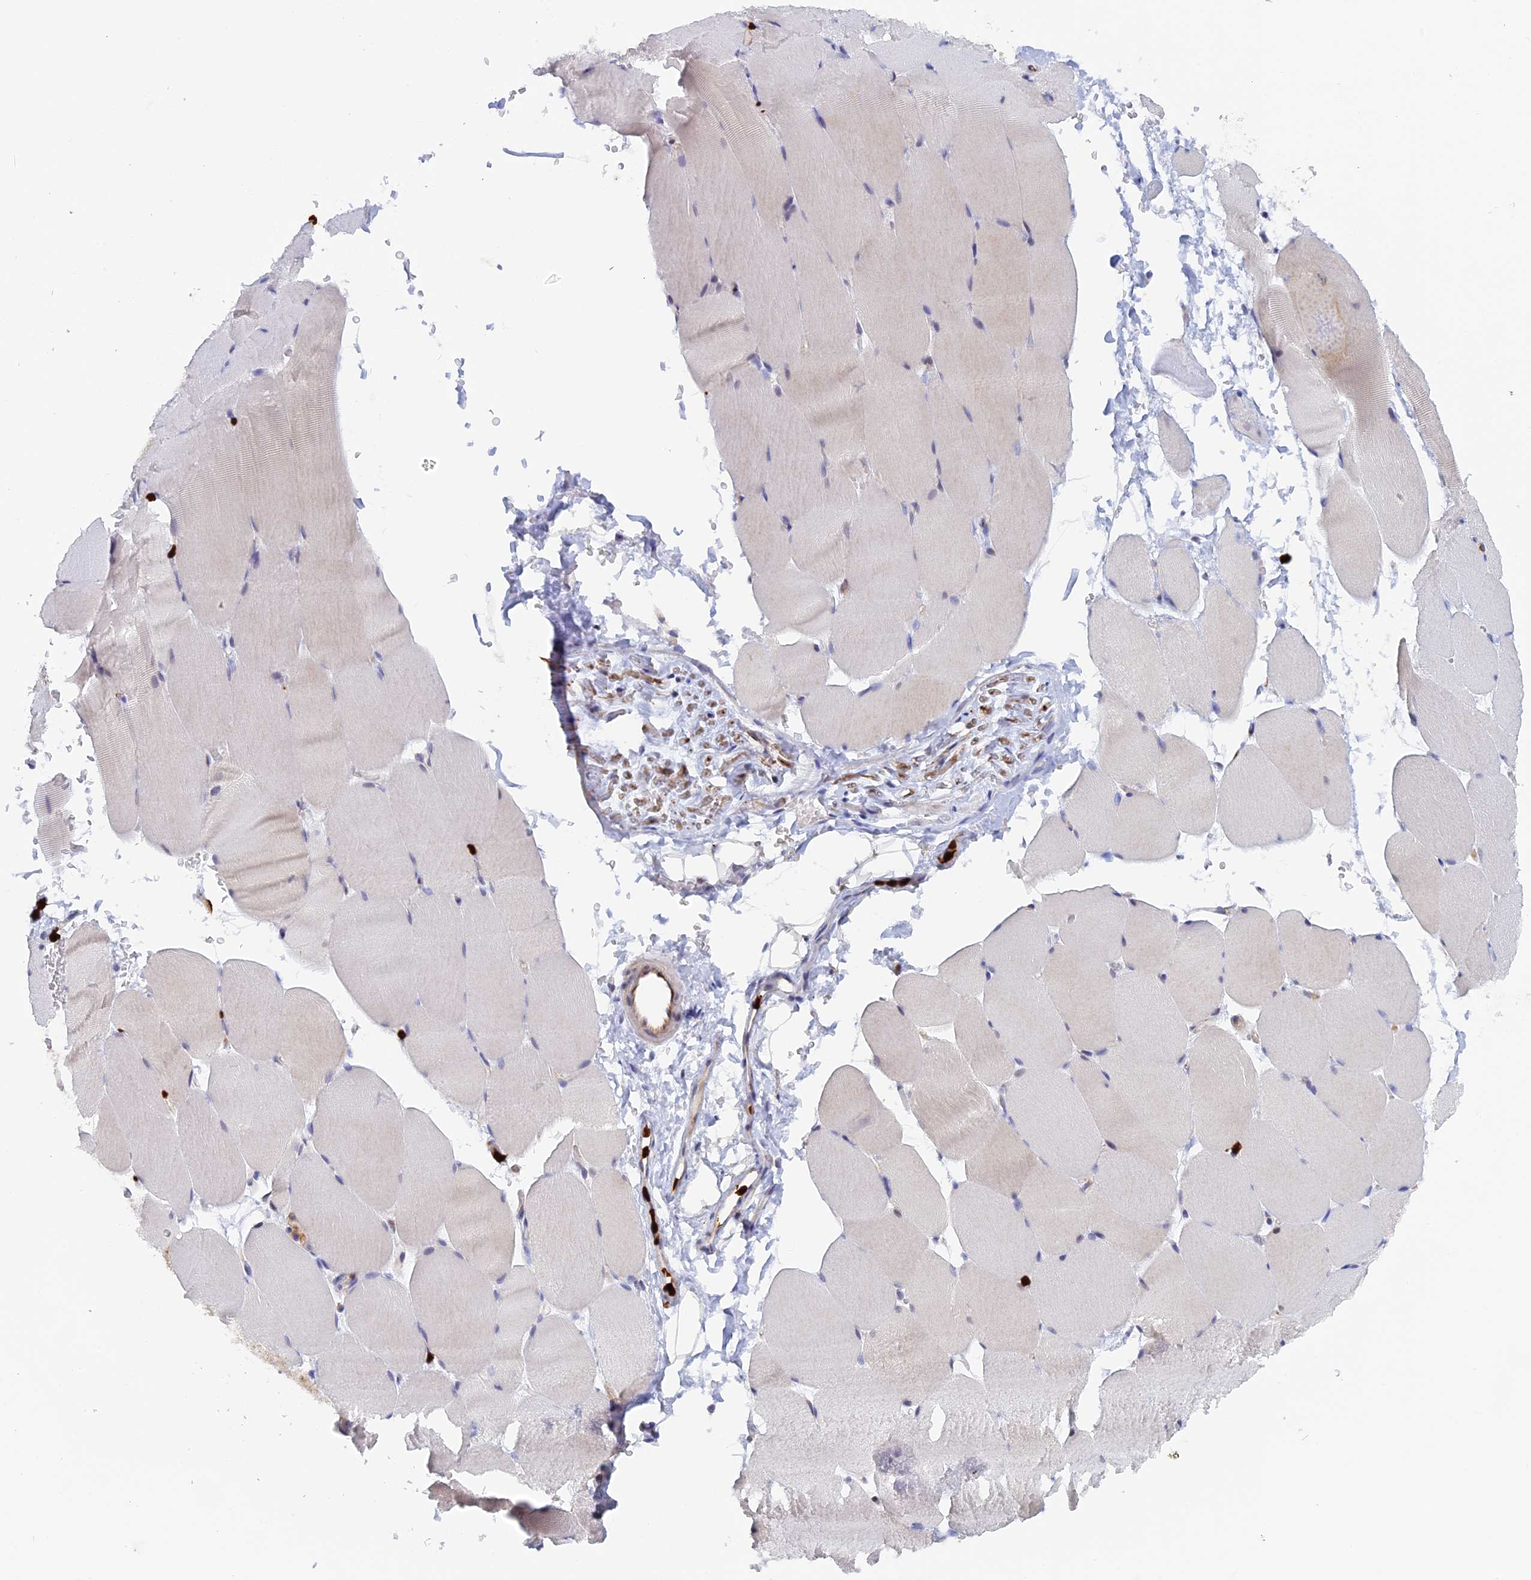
{"staining": {"intensity": "negative", "quantity": "none", "location": "none"}, "tissue": "skeletal muscle", "cell_type": "Myocytes", "image_type": "normal", "snomed": [{"axis": "morphology", "description": "Normal tissue, NOS"}, {"axis": "topography", "description": "Skeletal muscle"}, {"axis": "topography", "description": "Parathyroid gland"}], "caption": "An immunohistochemistry (IHC) histopathology image of benign skeletal muscle is shown. There is no staining in myocytes of skeletal muscle.", "gene": "SLC26A1", "patient": {"sex": "female", "age": 37}}